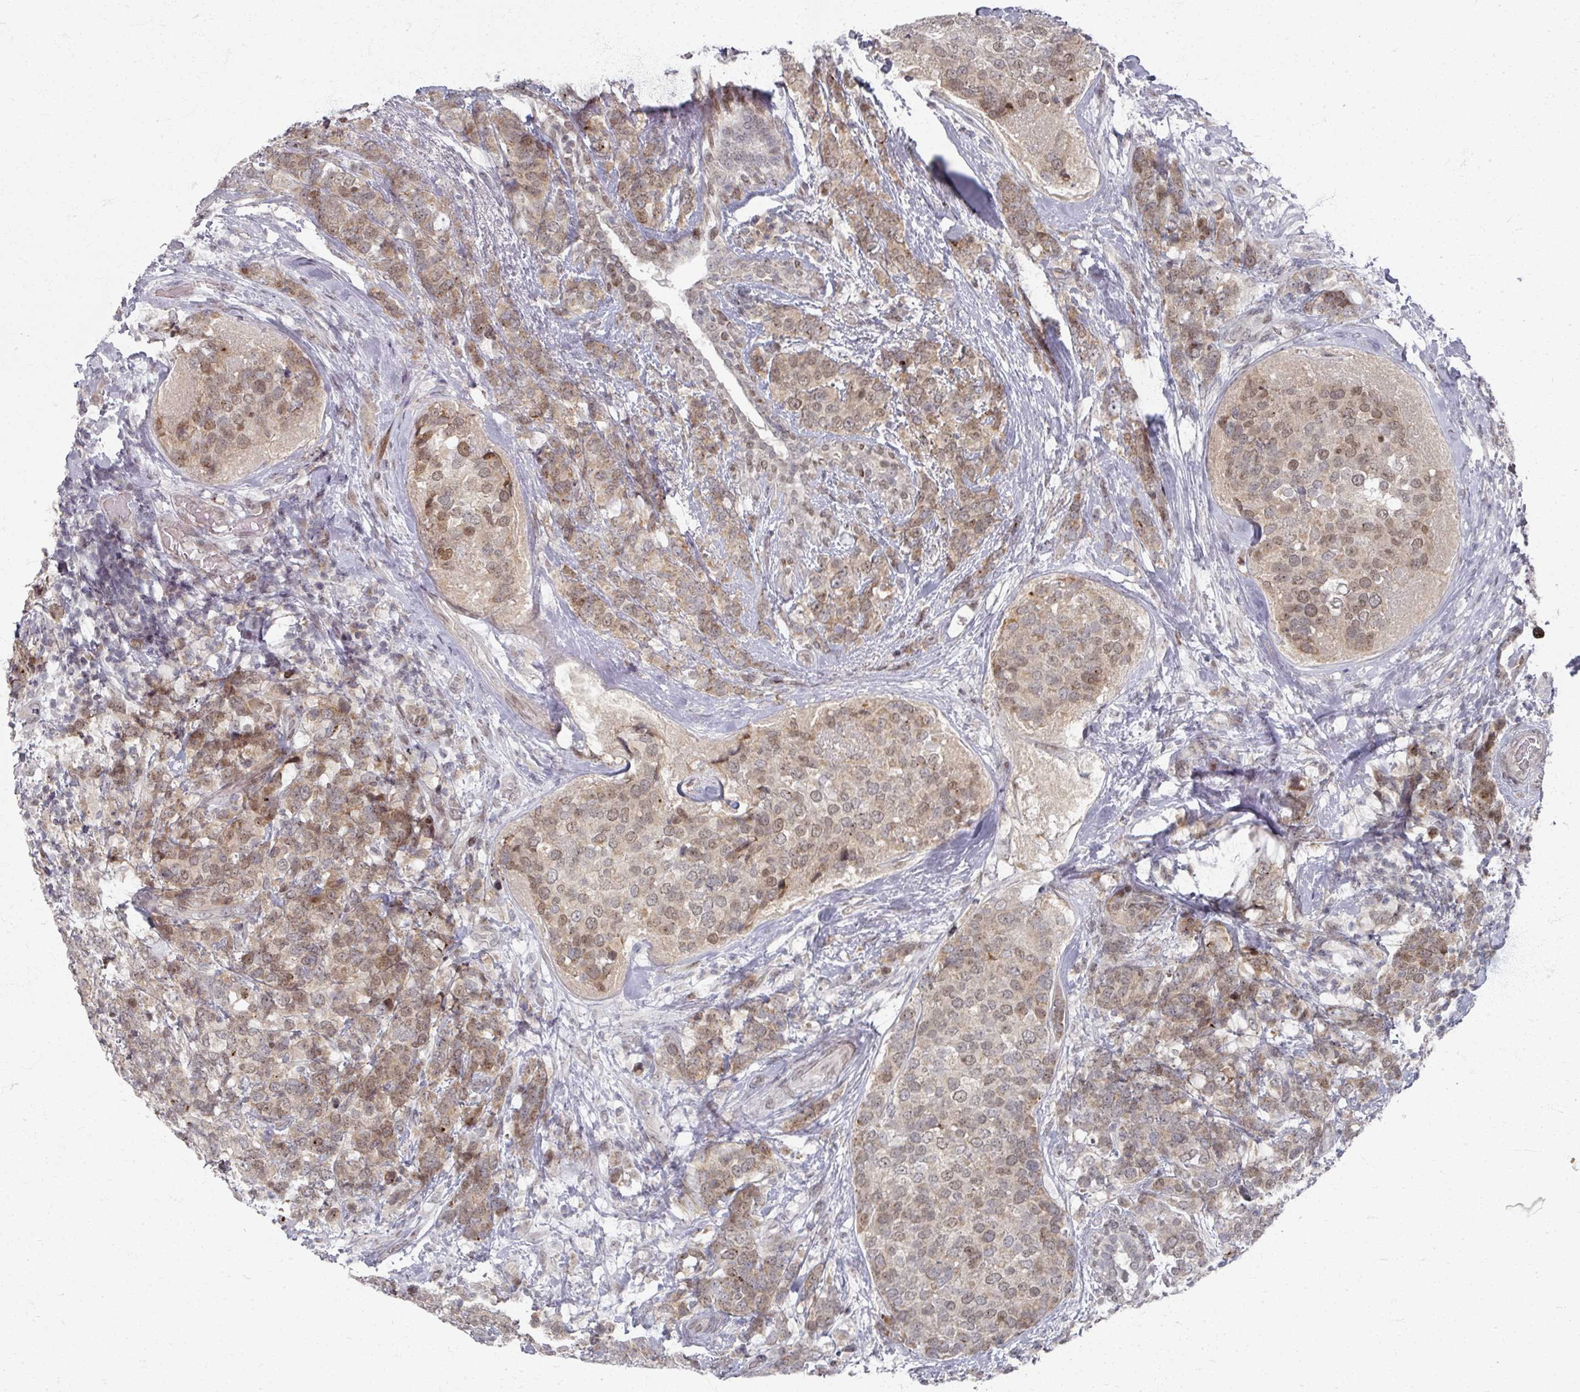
{"staining": {"intensity": "moderate", "quantity": "25%-75%", "location": "cytoplasmic/membranous,nuclear"}, "tissue": "breast cancer", "cell_type": "Tumor cells", "image_type": "cancer", "snomed": [{"axis": "morphology", "description": "Lobular carcinoma"}, {"axis": "topography", "description": "Breast"}], "caption": "Tumor cells demonstrate medium levels of moderate cytoplasmic/membranous and nuclear staining in about 25%-75% of cells in human breast cancer (lobular carcinoma).", "gene": "PSKH1", "patient": {"sex": "female", "age": 59}}